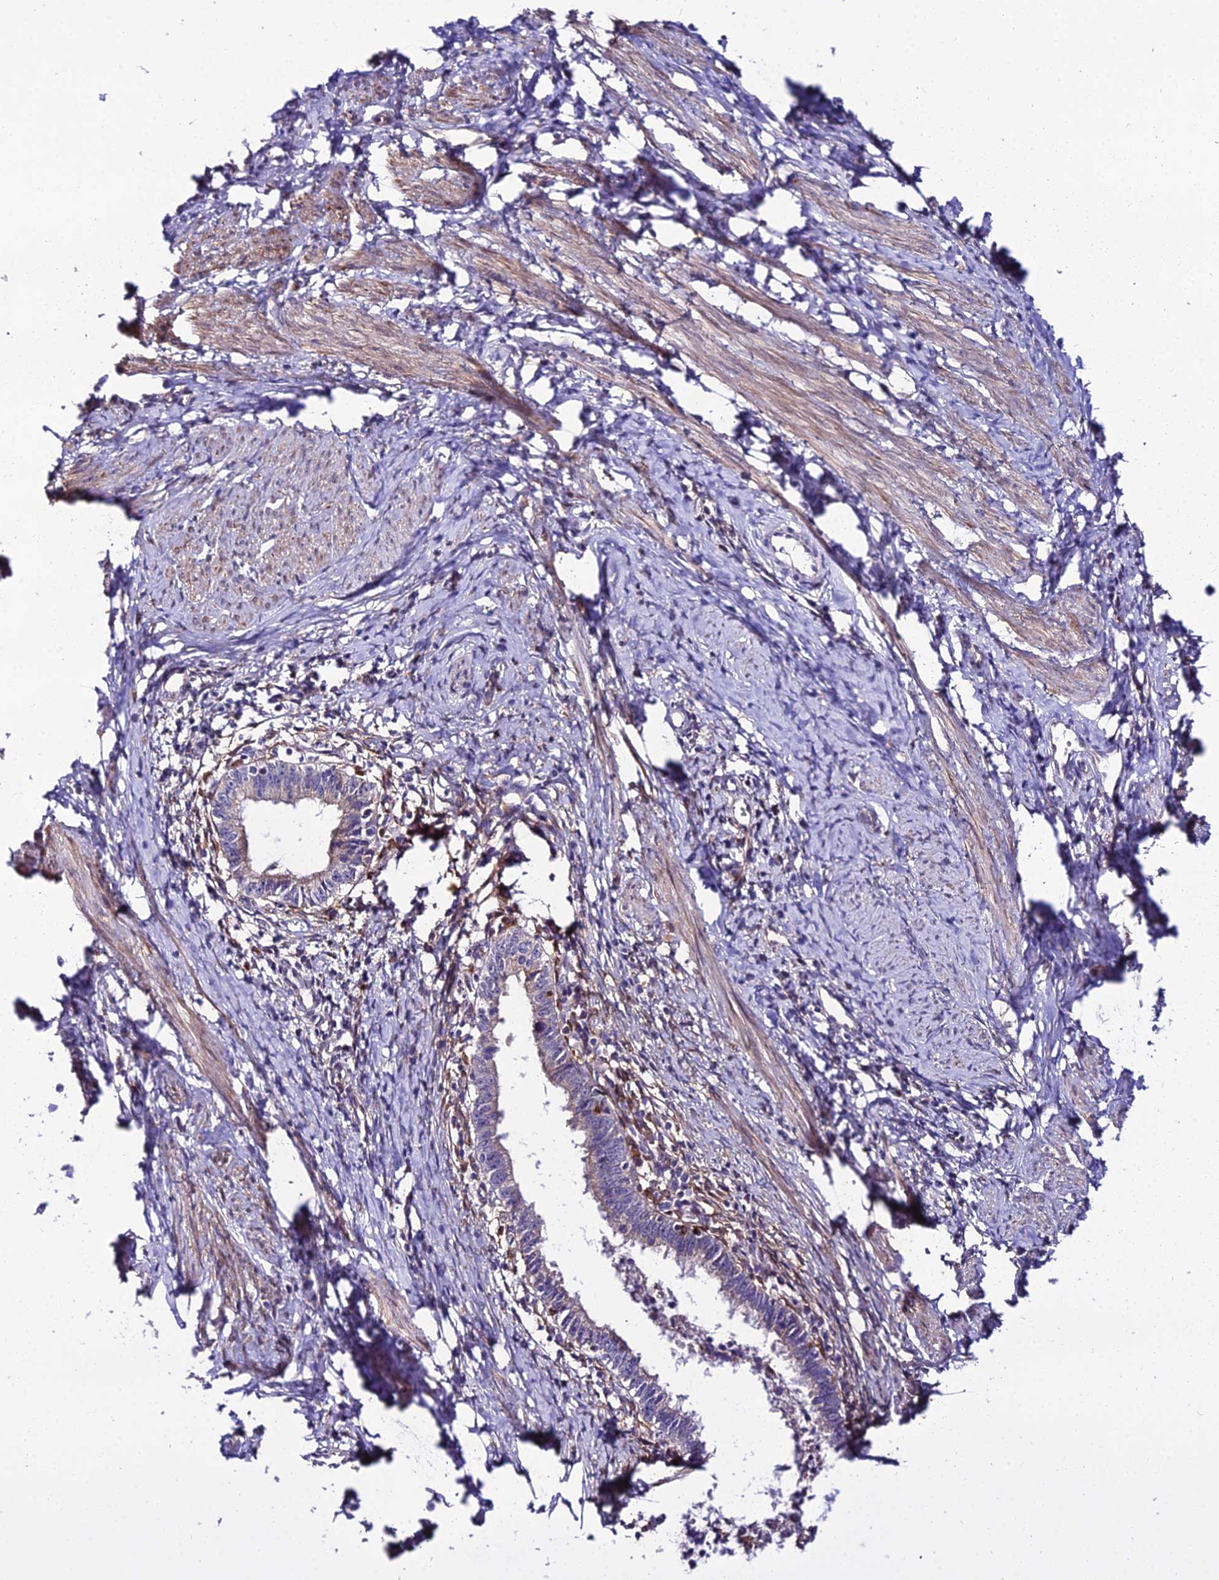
{"staining": {"intensity": "weak", "quantity": "<25%", "location": "cytoplasmic/membranous"}, "tissue": "cervical cancer", "cell_type": "Tumor cells", "image_type": "cancer", "snomed": [{"axis": "morphology", "description": "Adenocarcinoma, NOS"}, {"axis": "topography", "description": "Cervix"}], "caption": "Immunohistochemistry micrograph of cervical cancer stained for a protein (brown), which shows no expression in tumor cells.", "gene": "MB21D2", "patient": {"sex": "female", "age": 36}}